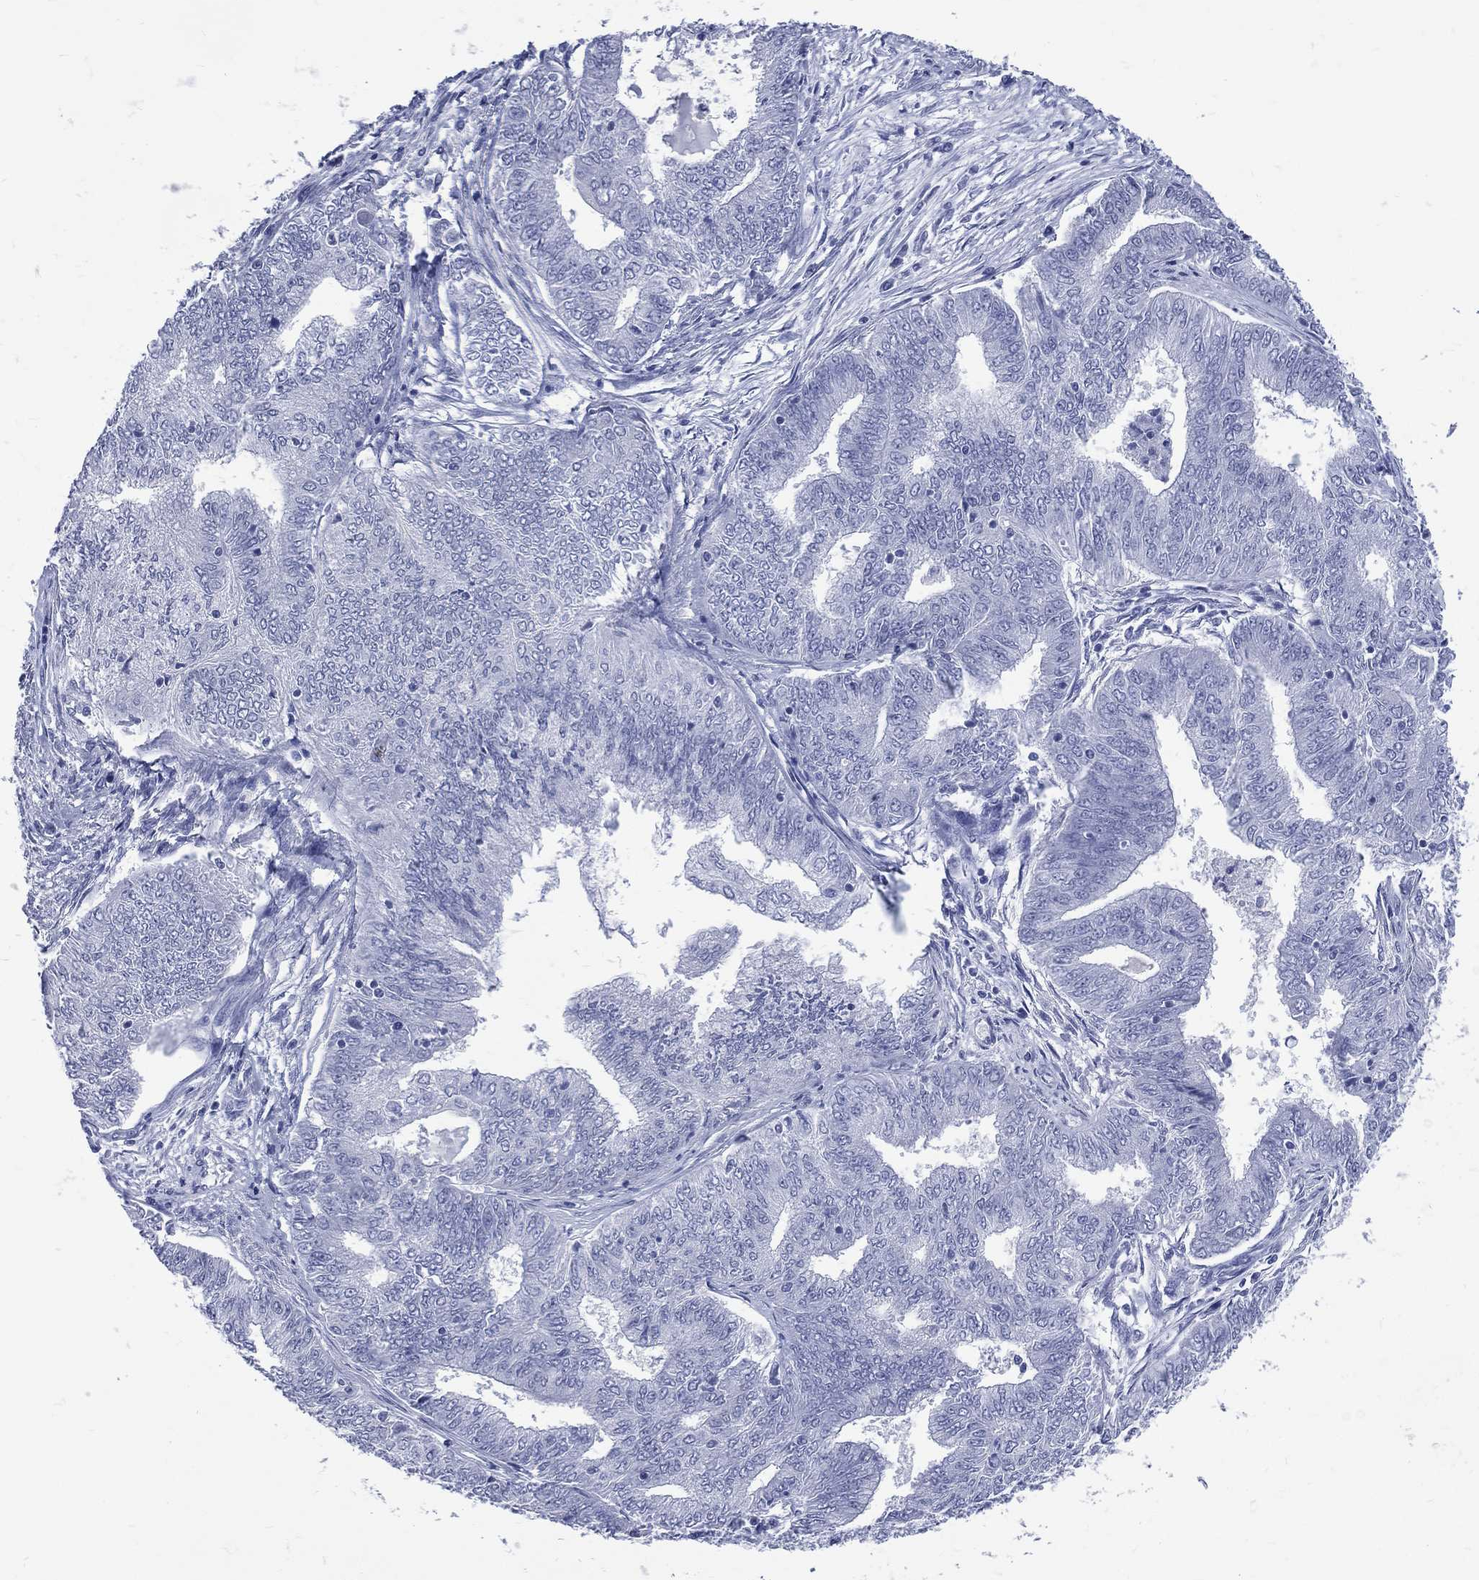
{"staining": {"intensity": "negative", "quantity": "none", "location": "none"}, "tissue": "endometrial cancer", "cell_type": "Tumor cells", "image_type": "cancer", "snomed": [{"axis": "morphology", "description": "Adenocarcinoma, NOS"}, {"axis": "topography", "description": "Endometrium"}], "caption": "Tumor cells show no significant staining in adenocarcinoma (endometrial).", "gene": "MLLT10", "patient": {"sex": "female", "age": 62}}